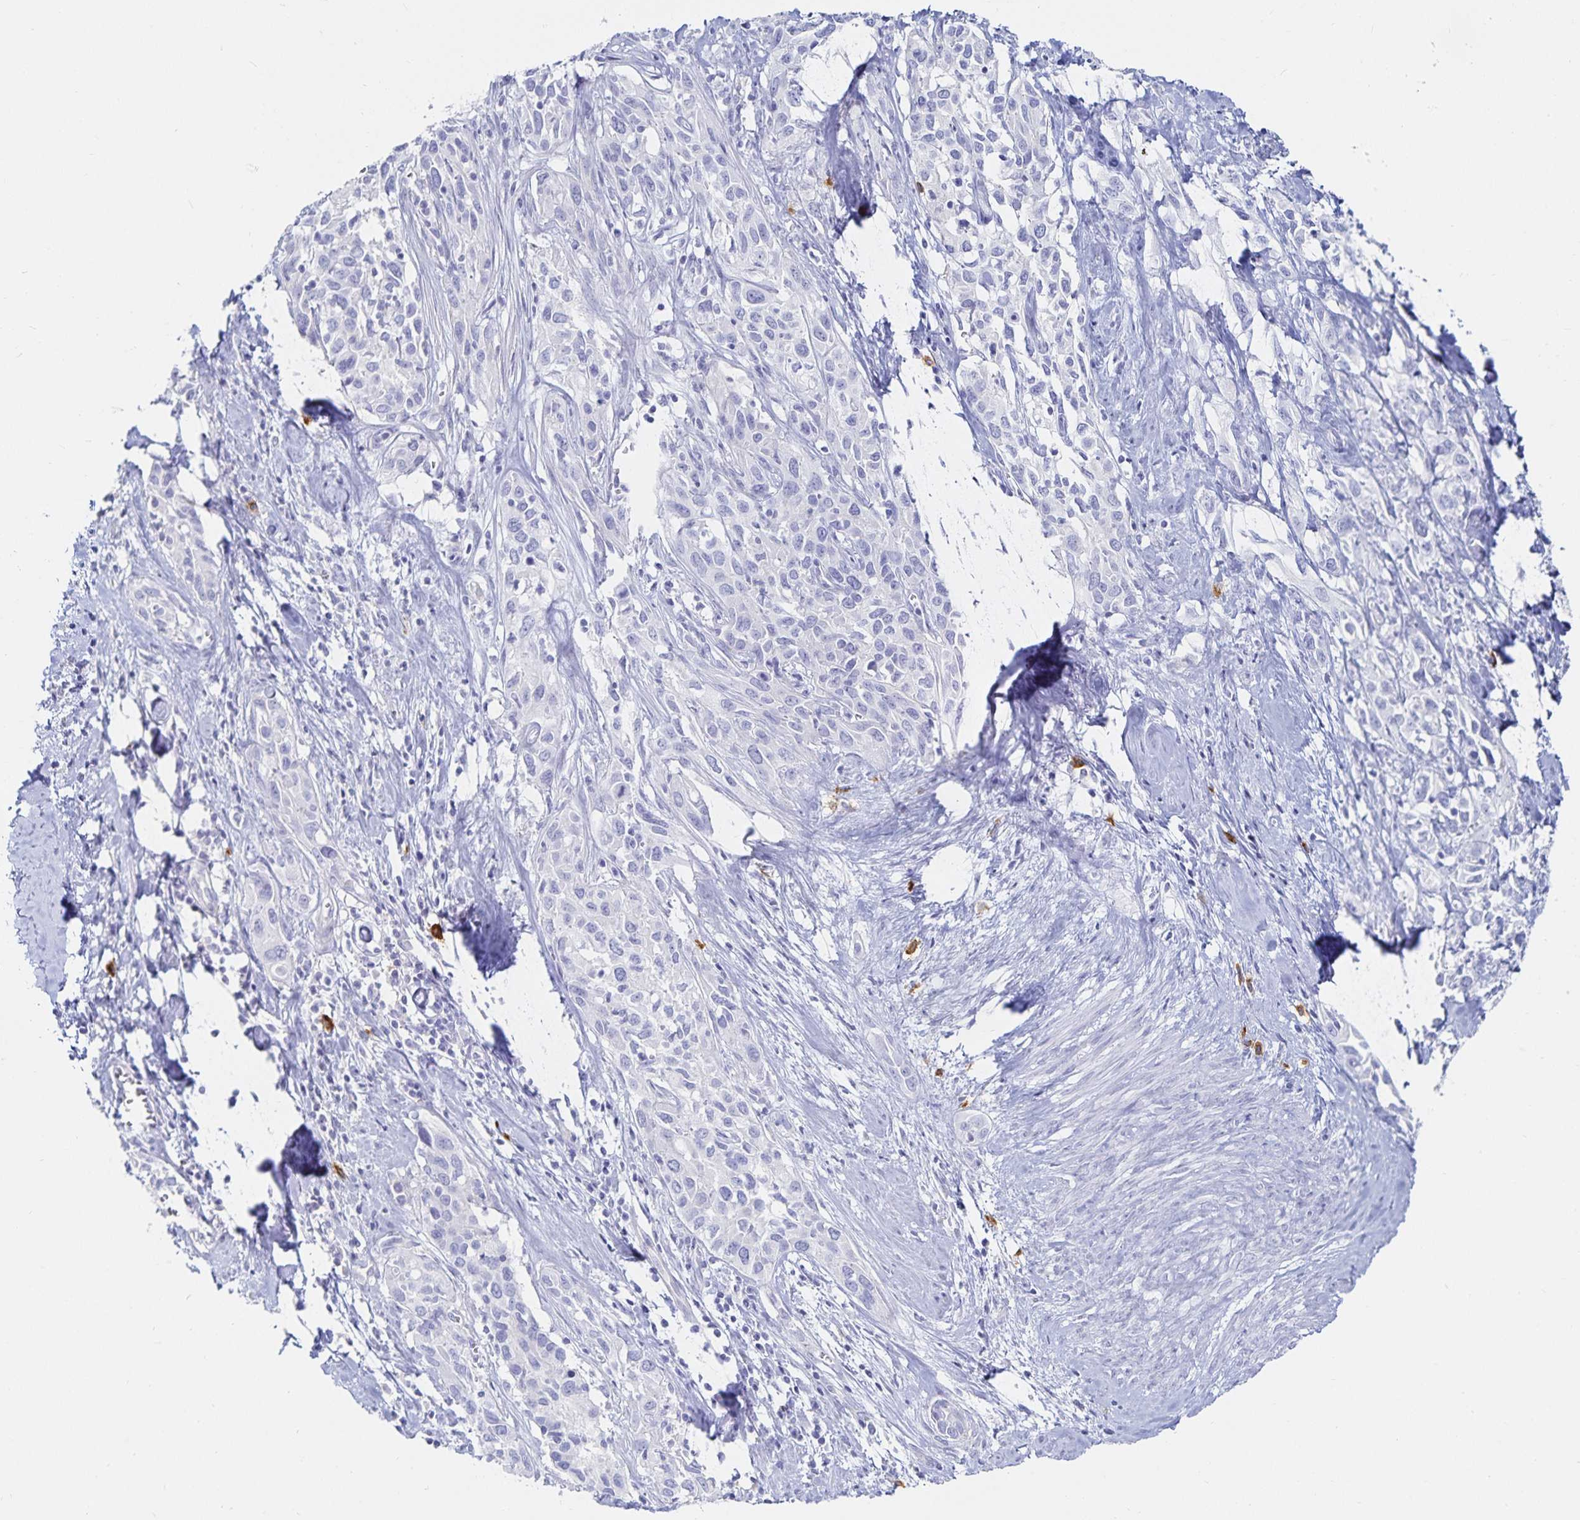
{"staining": {"intensity": "negative", "quantity": "none", "location": "none"}, "tissue": "cervical cancer", "cell_type": "Tumor cells", "image_type": "cancer", "snomed": [{"axis": "morphology", "description": "Squamous cell carcinoma, NOS"}, {"axis": "topography", "description": "Cervix"}], "caption": "Immunohistochemical staining of human cervical cancer exhibits no significant expression in tumor cells. (Stains: DAB immunohistochemistry (IHC) with hematoxylin counter stain, Microscopy: brightfield microscopy at high magnification).", "gene": "TNIP1", "patient": {"sex": "female", "age": 51}}